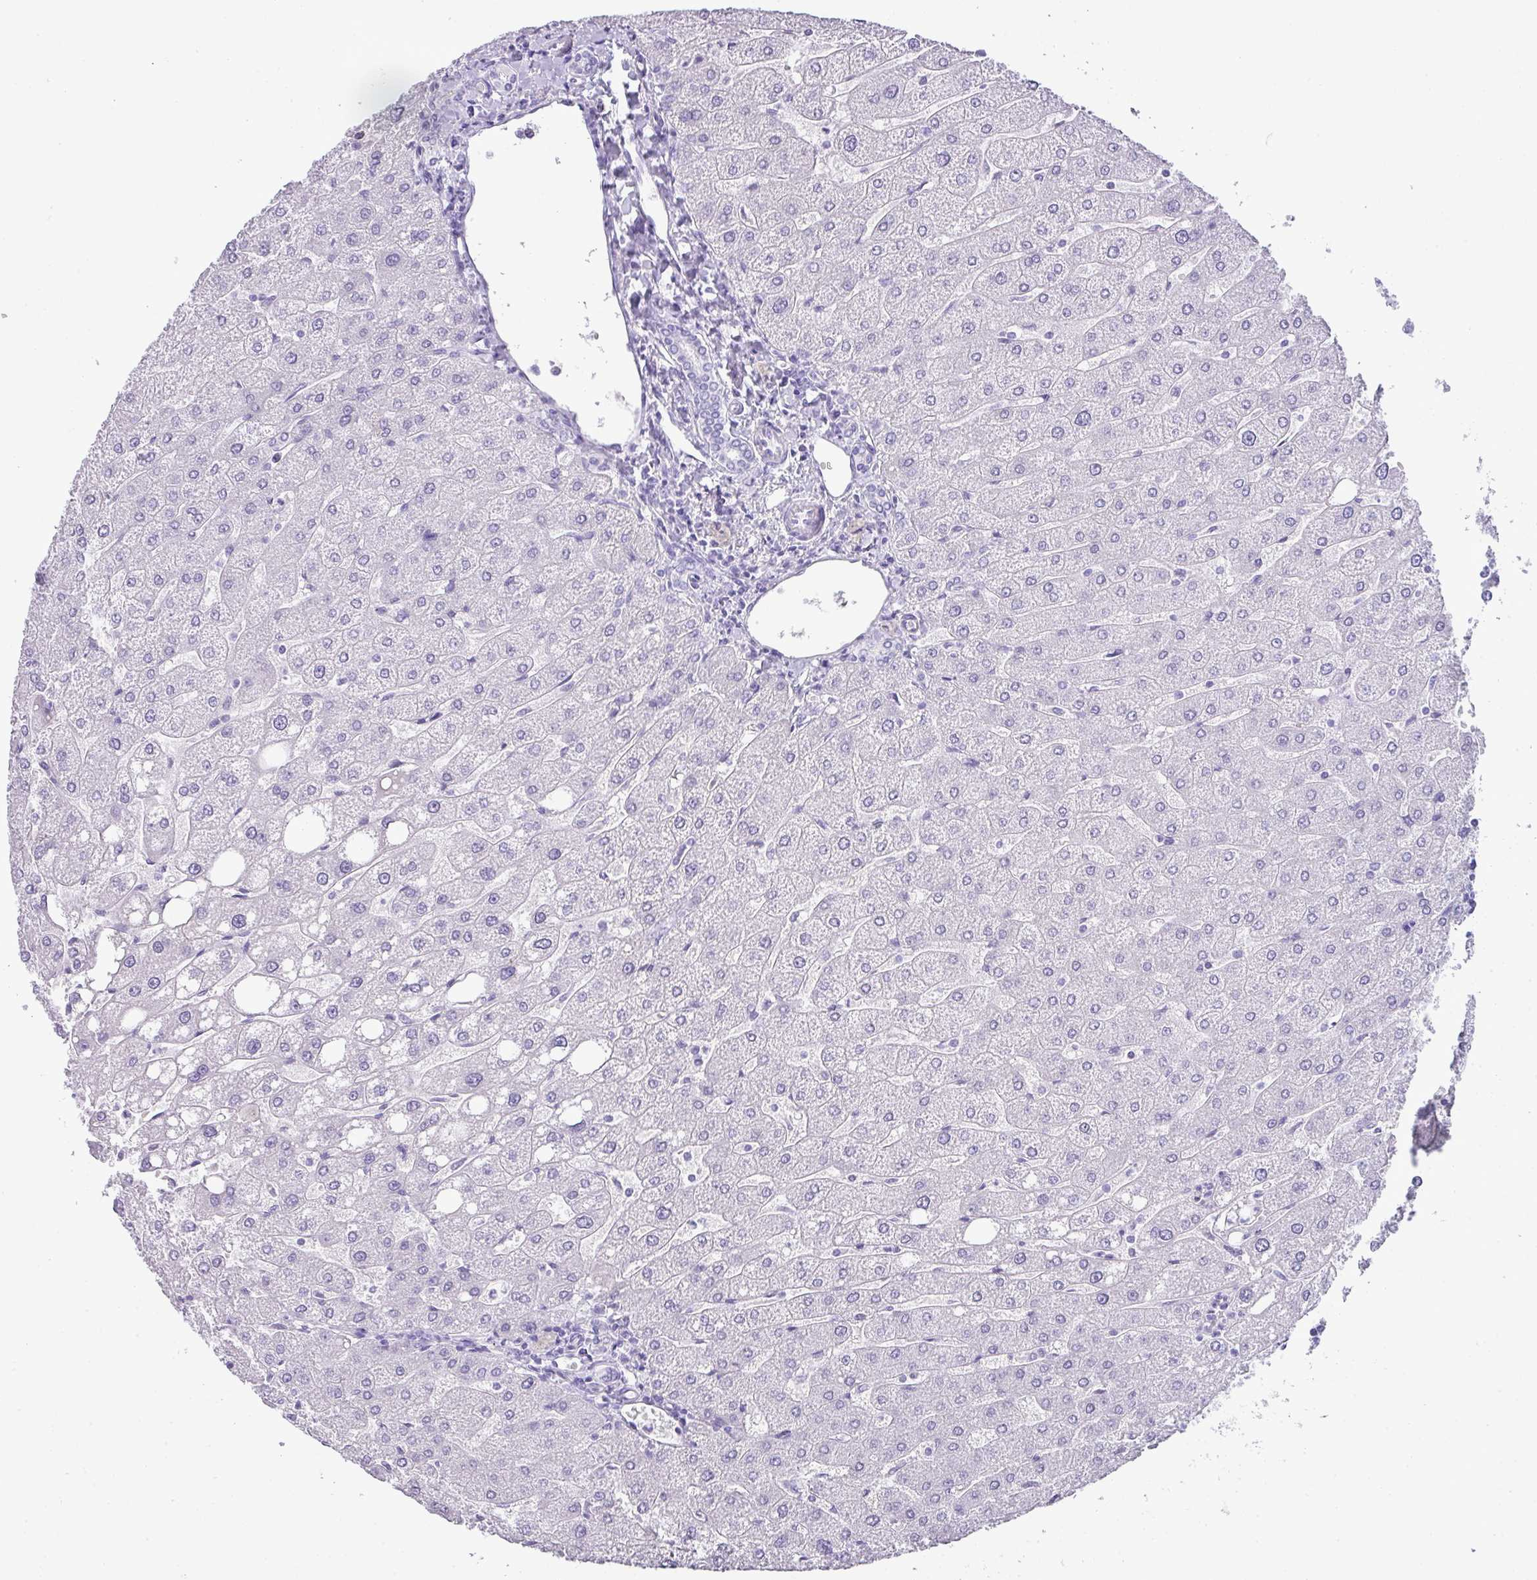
{"staining": {"intensity": "negative", "quantity": "none", "location": "none"}, "tissue": "liver", "cell_type": "Cholangiocytes", "image_type": "normal", "snomed": [{"axis": "morphology", "description": "Normal tissue, NOS"}, {"axis": "topography", "description": "Liver"}], "caption": "An immunohistochemistry image of unremarkable liver is shown. There is no staining in cholangiocytes of liver.", "gene": "TNP1", "patient": {"sex": "male", "age": 67}}